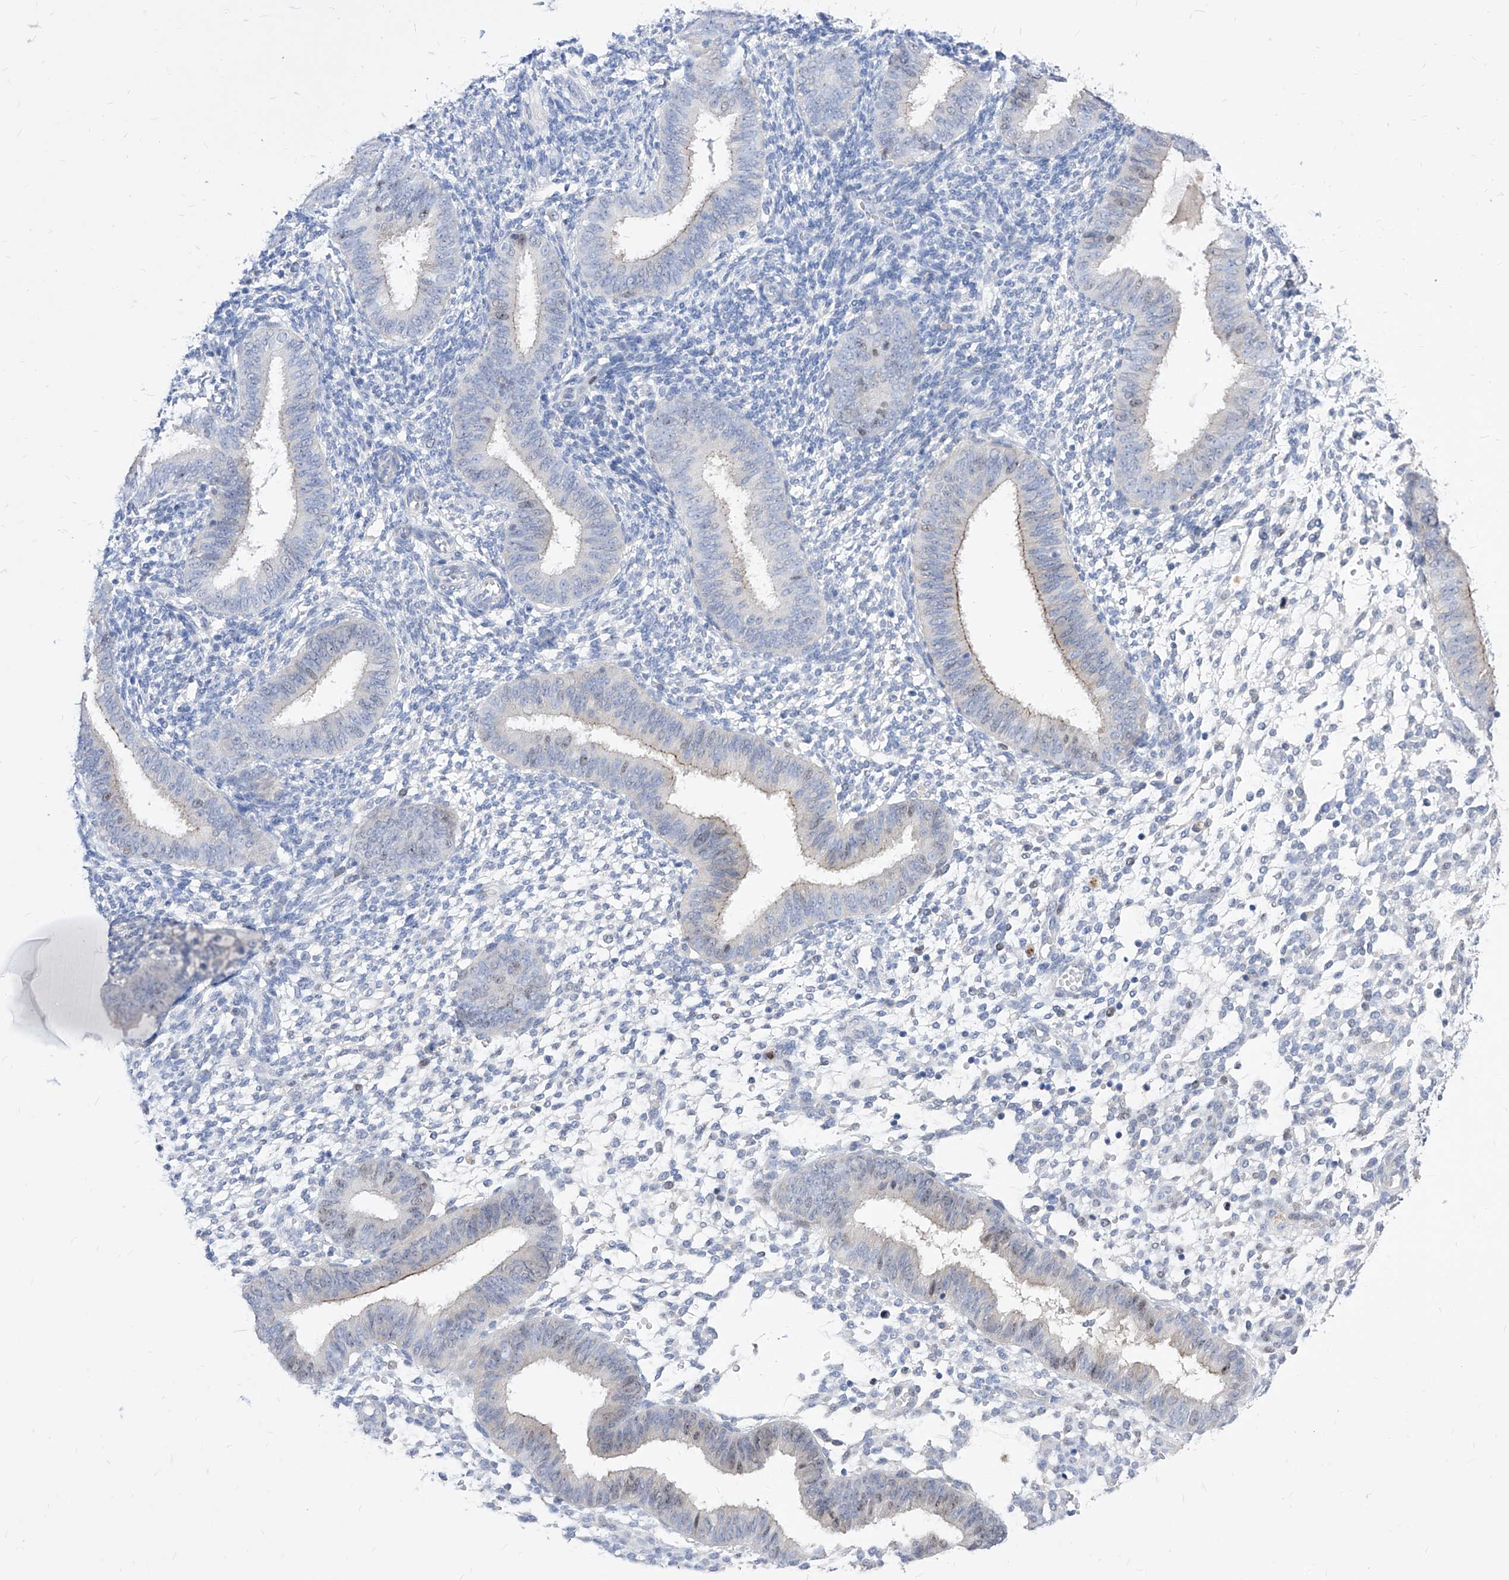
{"staining": {"intensity": "negative", "quantity": "none", "location": "none"}, "tissue": "endometrium", "cell_type": "Cells in endometrial stroma", "image_type": "normal", "snomed": [{"axis": "morphology", "description": "Normal tissue, NOS"}, {"axis": "topography", "description": "Uterus"}, {"axis": "topography", "description": "Endometrium"}], "caption": "IHC photomicrograph of benign human endometrium stained for a protein (brown), which exhibits no staining in cells in endometrial stroma.", "gene": "VAX1", "patient": {"sex": "female", "age": 48}}